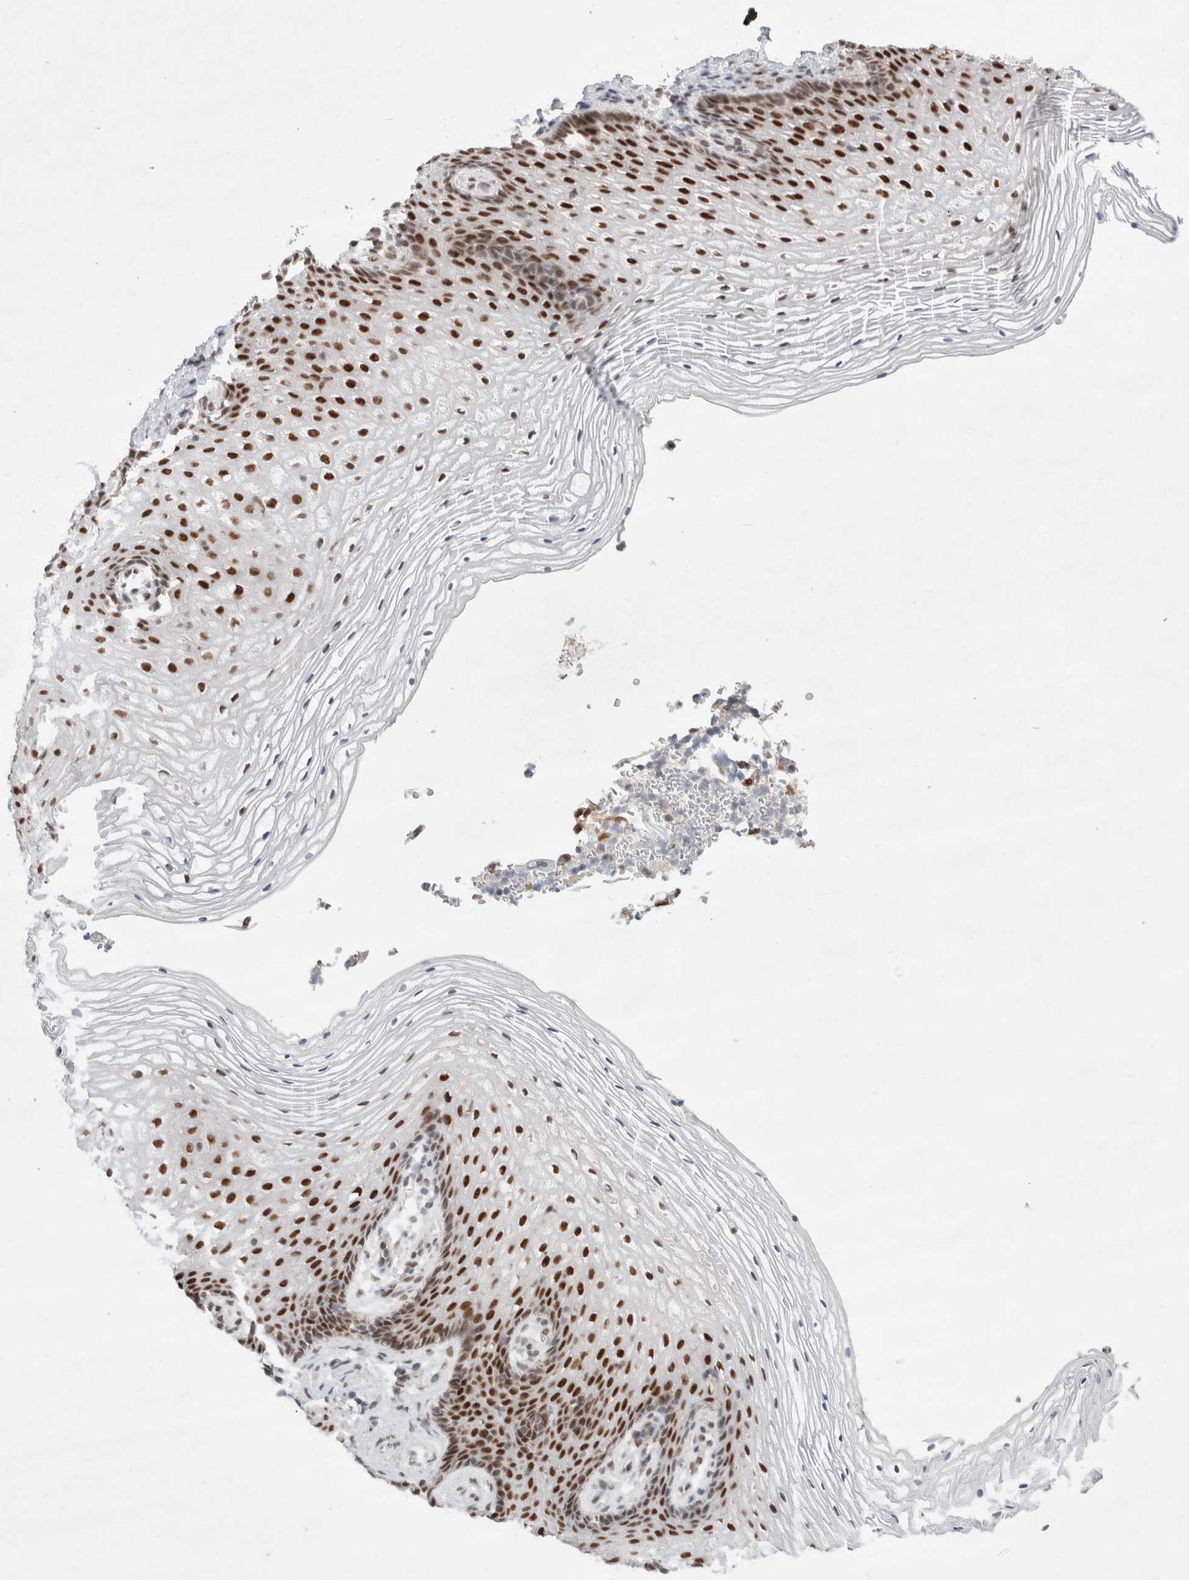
{"staining": {"intensity": "strong", "quantity": ">75%", "location": "nuclear"}, "tissue": "vagina", "cell_type": "Squamous epithelial cells", "image_type": "normal", "snomed": [{"axis": "morphology", "description": "Normal tissue, NOS"}, {"axis": "topography", "description": "Vagina"}], "caption": "The immunohistochemical stain labels strong nuclear expression in squamous epithelial cells of unremarkable vagina. Immunohistochemistry (ihc) stains the protein in brown and the nuclei are stained blue.", "gene": "GTF2I", "patient": {"sex": "female", "age": 60}}